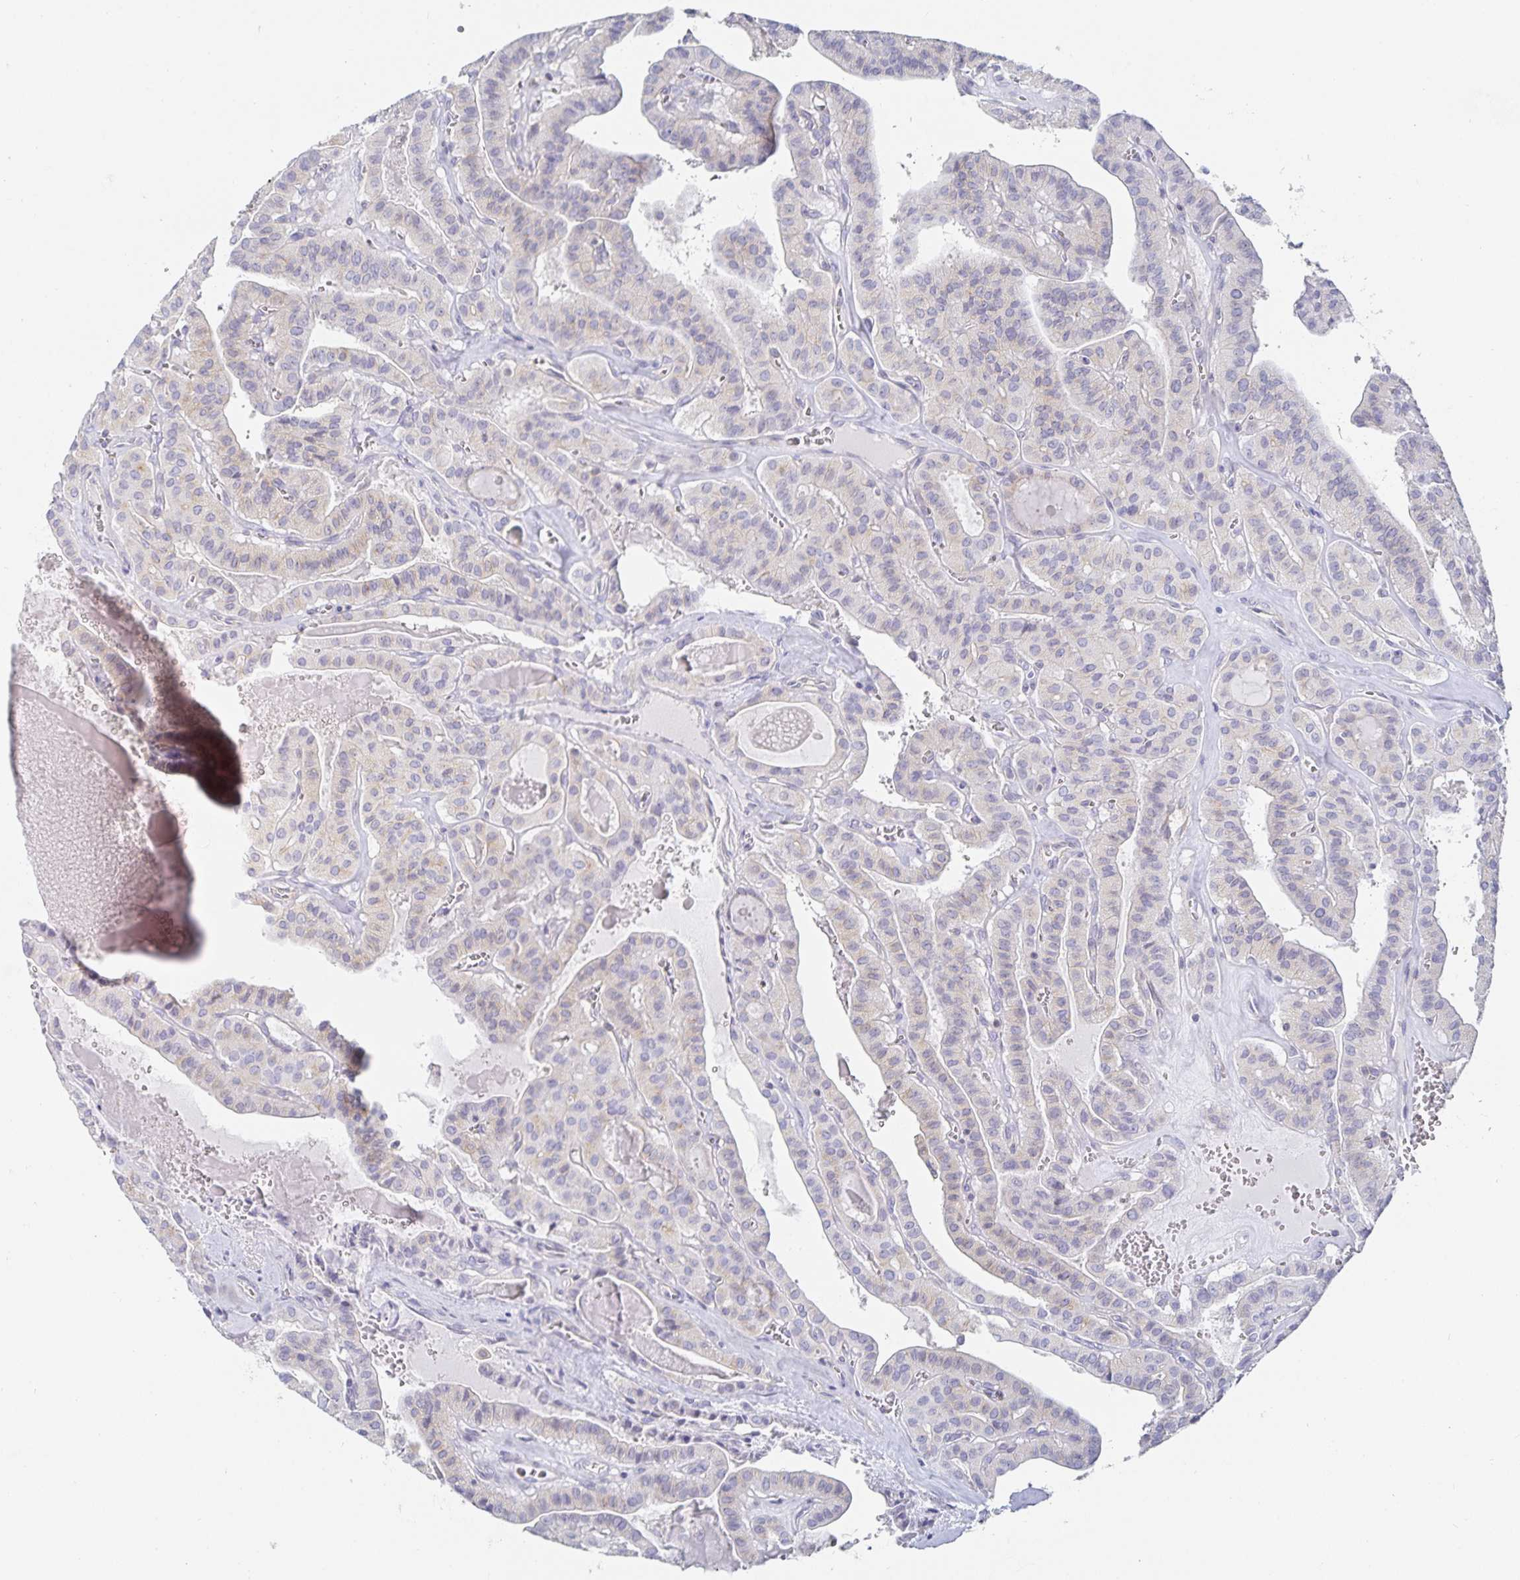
{"staining": {"intensity": "weak", "quantity": "<25%", "location": "cytoplasmic/membranous"}, "tissue": "thyroid cancer", "cell_type": "Tumor cells", "image_type": "cancer", "snomed": [{"axis": "morphology", "description": "Papillary adenocarcinoma, NOS"}, {"axis": "topography", "description": "Thyroid gland"}], "caption": "Immunohistochemistry (IHC) of human thyroid cancer (papillary adenocarcinoma) reveals no expression in tumor cells.", "gene": "SFTPA1", "patient": {"sex": "male", "age": 52}}